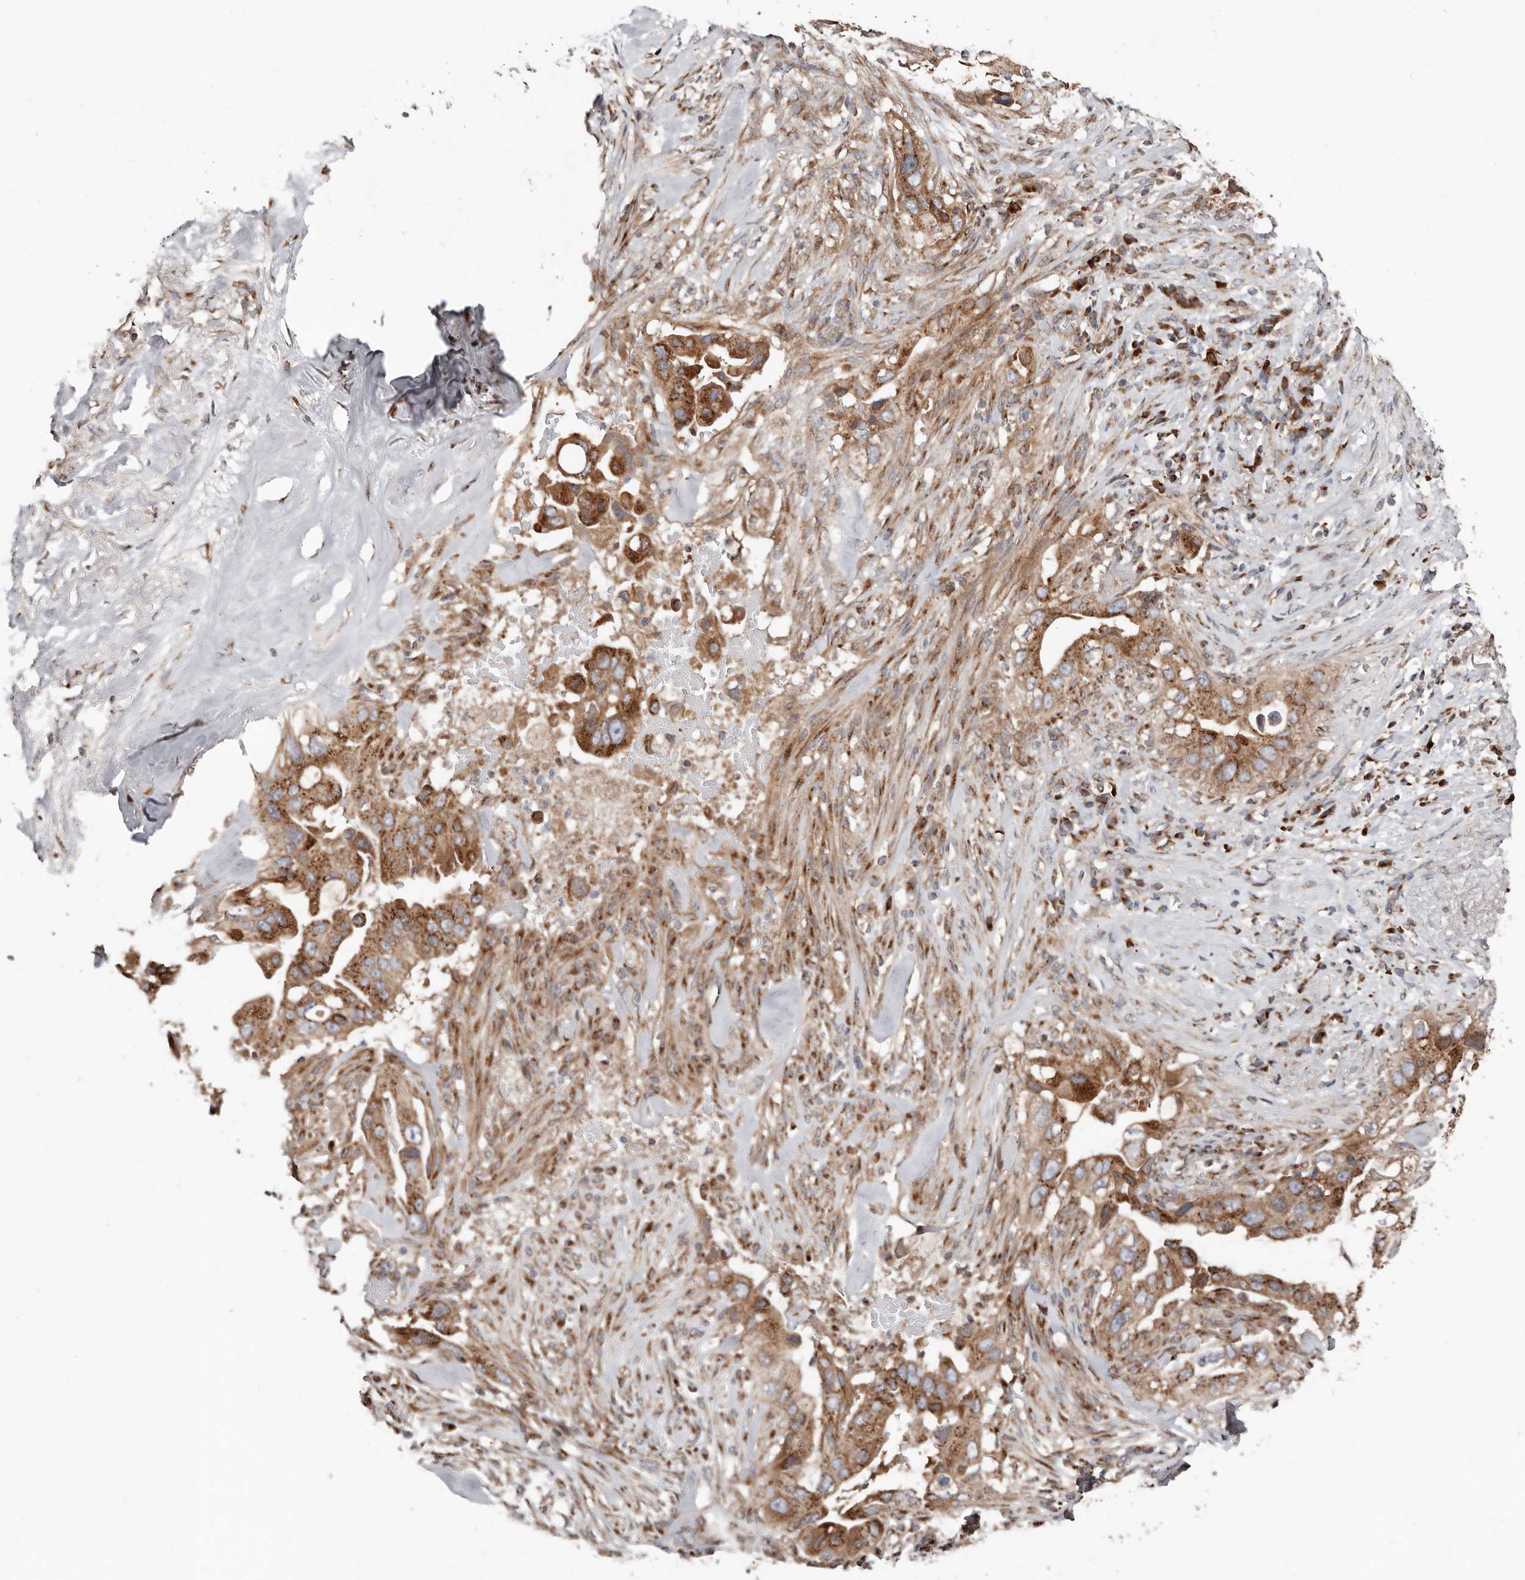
{"staining": {"intensity": "moderate", "quantity": ">75%", "location": "cytoplasmic/membranous"}, "tissue": "pancreatic cancer", "cell_type": "Tumor cells", "image_type": "cancer", "snomed": [{"axis": "morphology", "description": "Inflammation, NOS"}, {"axis": "morphology", "description": "Adenocarcinoma, NOS"}, {"axis": "topography", "description": "Pancreas"}], "caption": "Pancreatic cancer tissue demonstrates moderate cytoplasmic/membranous expression in approximately >75% of tumor cells", "gene": "COG1", "patient": {"sex": "female", "age": 56}}